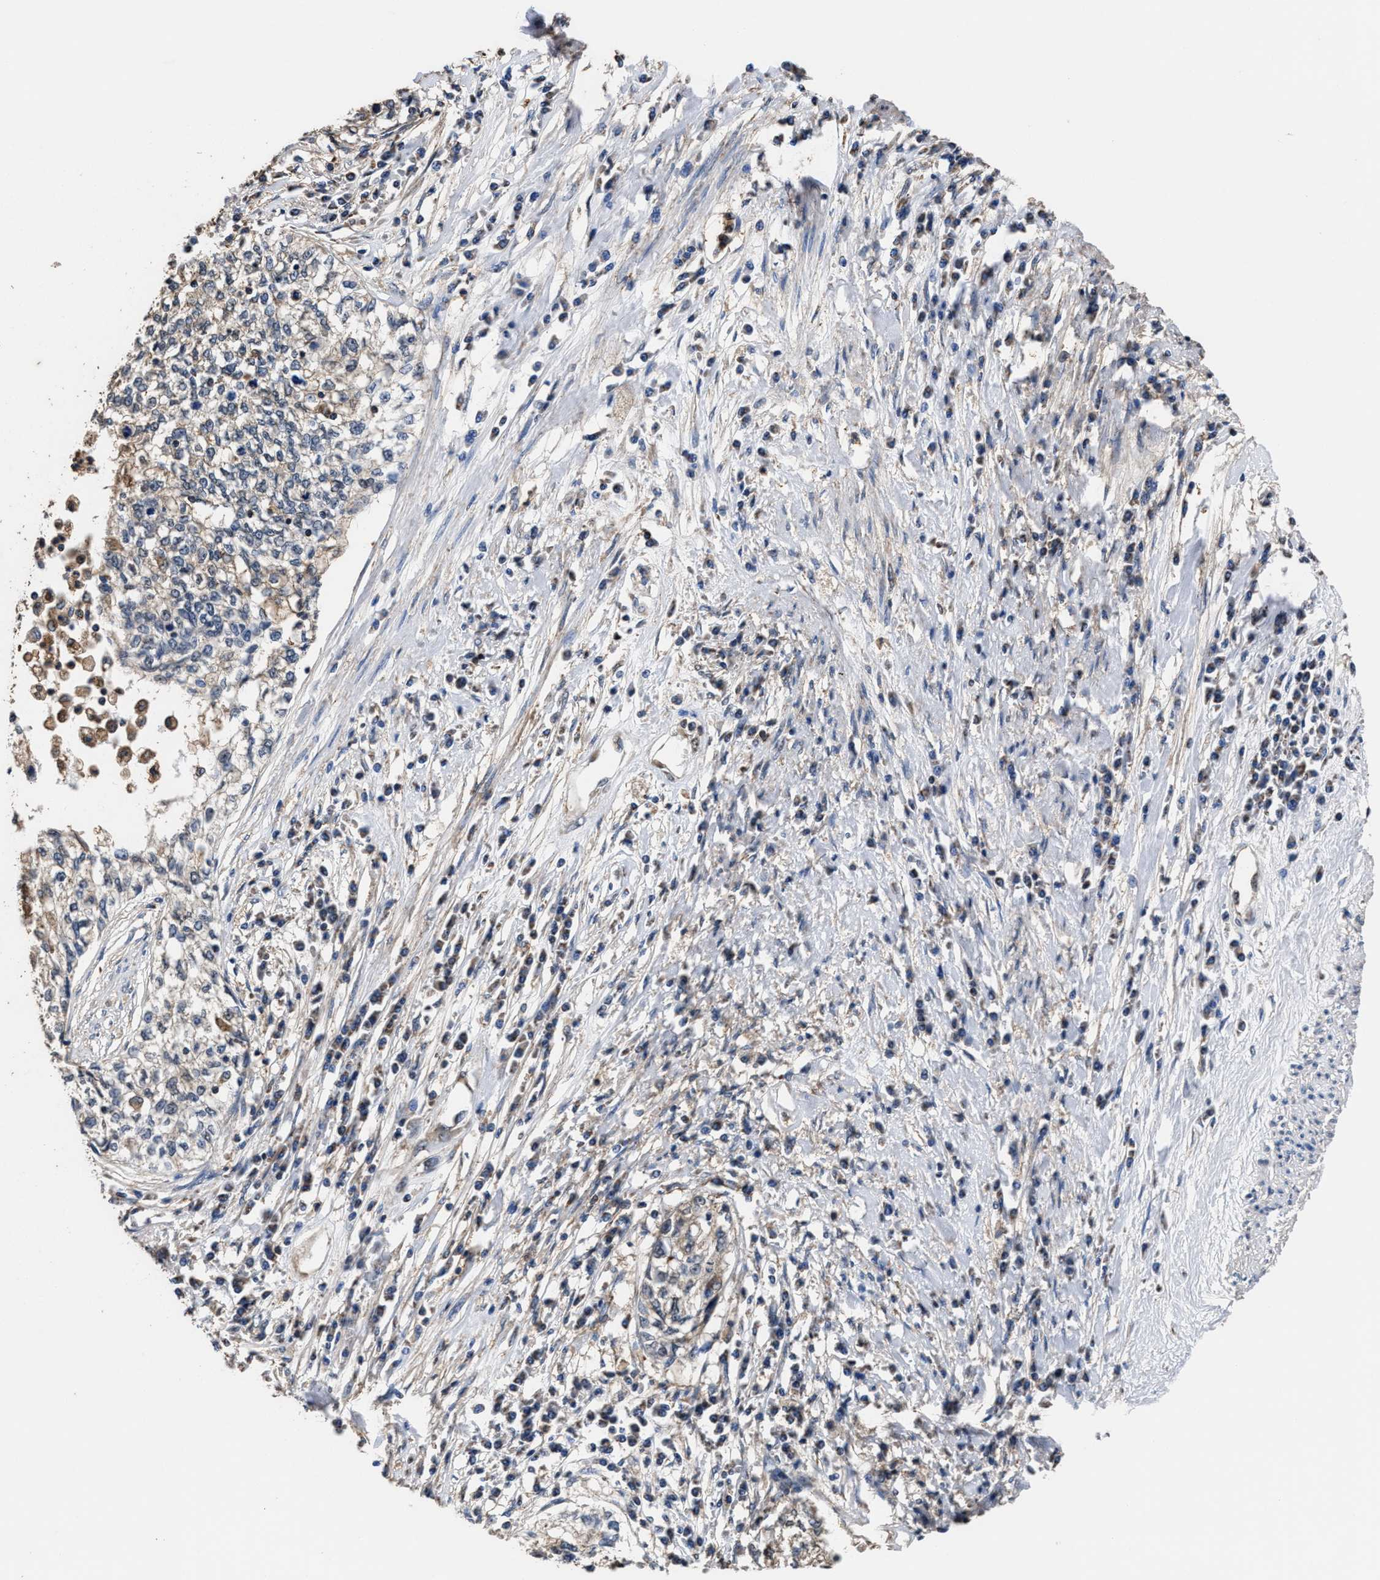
{"staining": {"intensity": "weak", "quantity": "<25%", "location": "cytoplasmic/membranous"}, "tissue": "cervical cancer", "cell_type": "Tumor cells", "image_type": "cancer", "snomed": [{"axis": "morphology", "description": "Squamous cell carcinoma, NOS"}, {"axis": "topography", "description": "Cervix"}], "caption": "A micrograph of squamous cell carcinoma (cervical) stained for a protein reveals no brown staining in tumor cells. (Brightfield microscopy of DAB (3,3'-diaminobenzidine) IHC at high magnification).", "gene": "ACLY", "patient": {"sex": "female", "age": 57}}